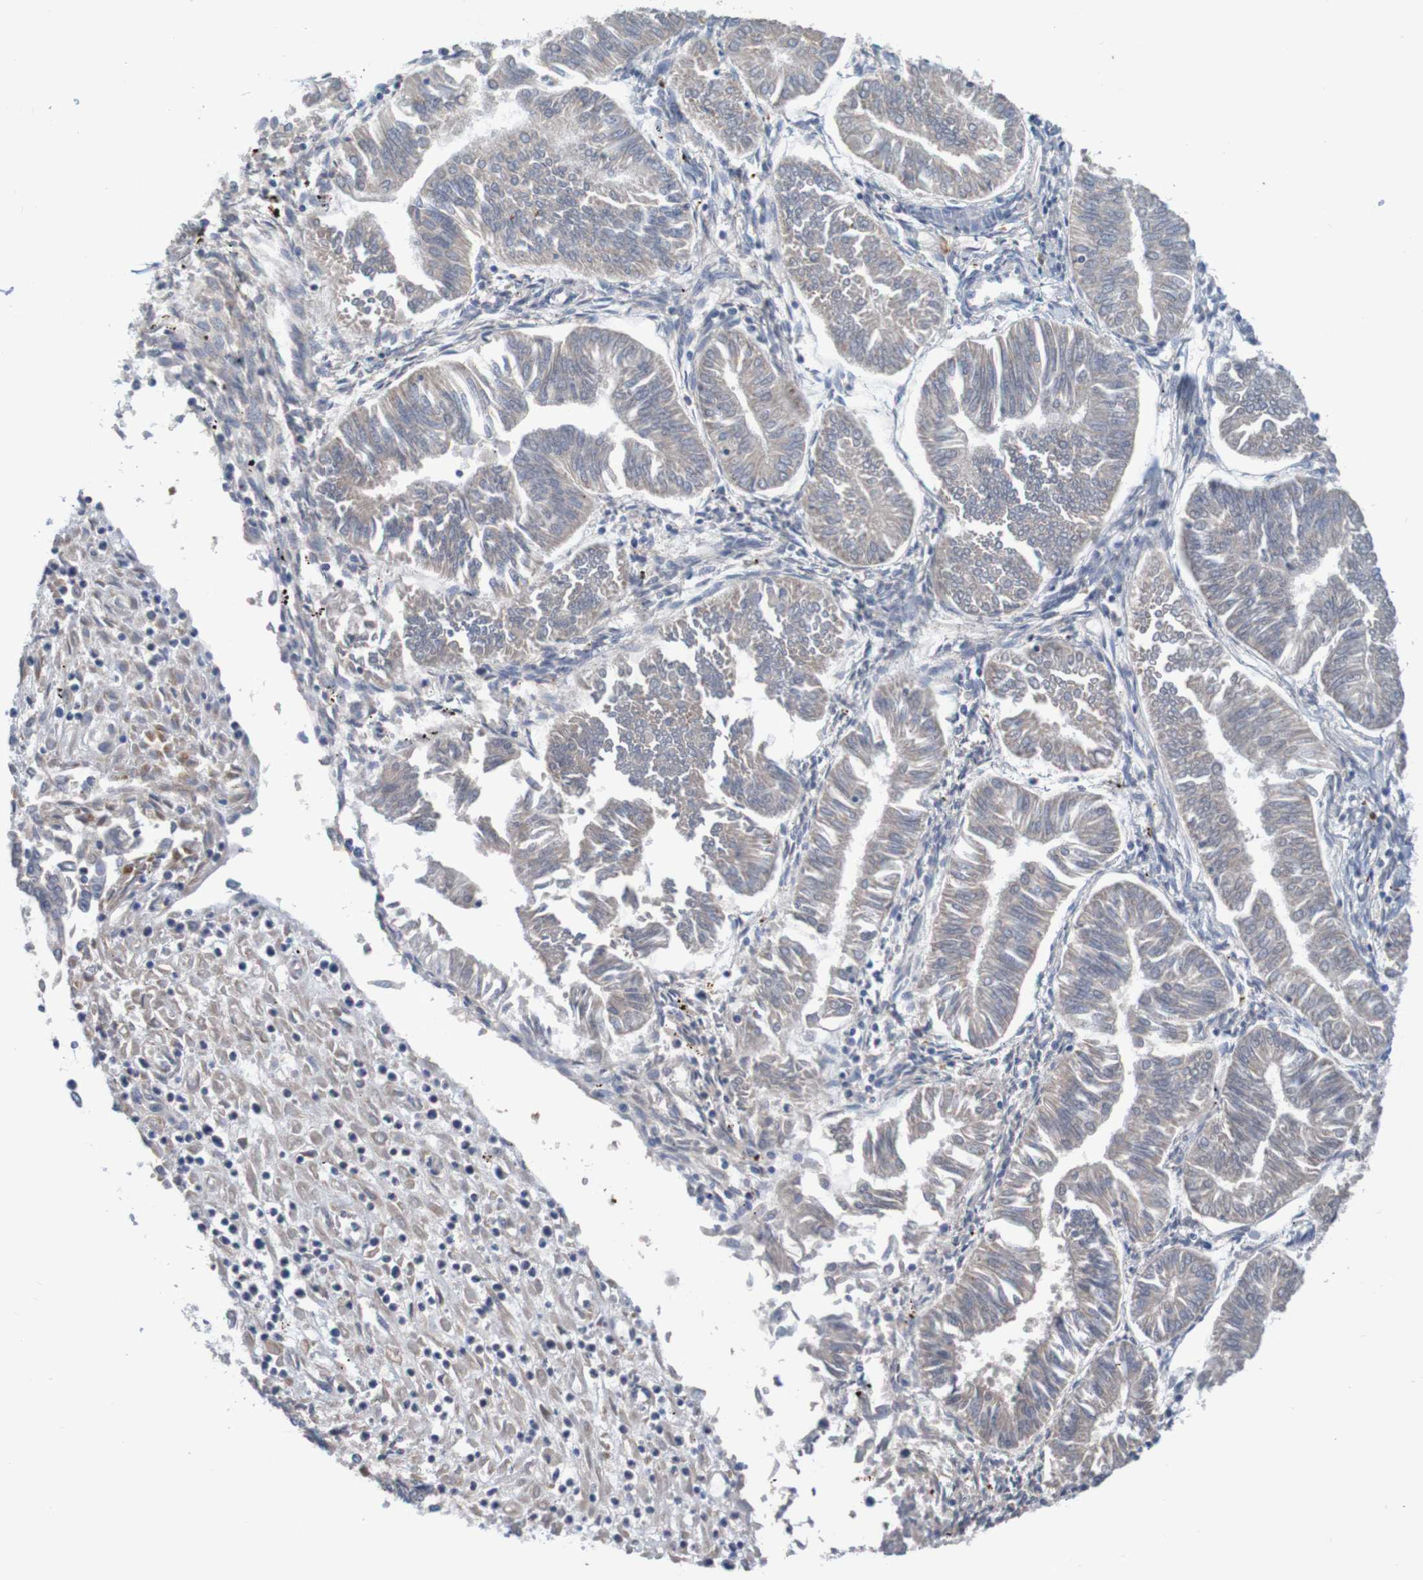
{"staining": {"intensity": "weak", "quantity": ">75%", "location": "cytoplasmic/membranous"}, "tissue": "endometrial cancer", "cell_type": "Tumor cells", "image_type": "cancer", "snomed": [{"axis": "morphology", "description": "Adenocarcinoma, NOS"}, {"axis": "topography", "description": "Endometrium"}], "caption": "Tumor cells display low levels of weak cytoplasmic/membranous expression in approximately >75% of cells in human endometrial cancer (adenocarcinoma). (DAB = brown stain, brightfield microscopy at high magnification).", "gene": "LTA", "patient": {"sex": "female", "age": 53}}